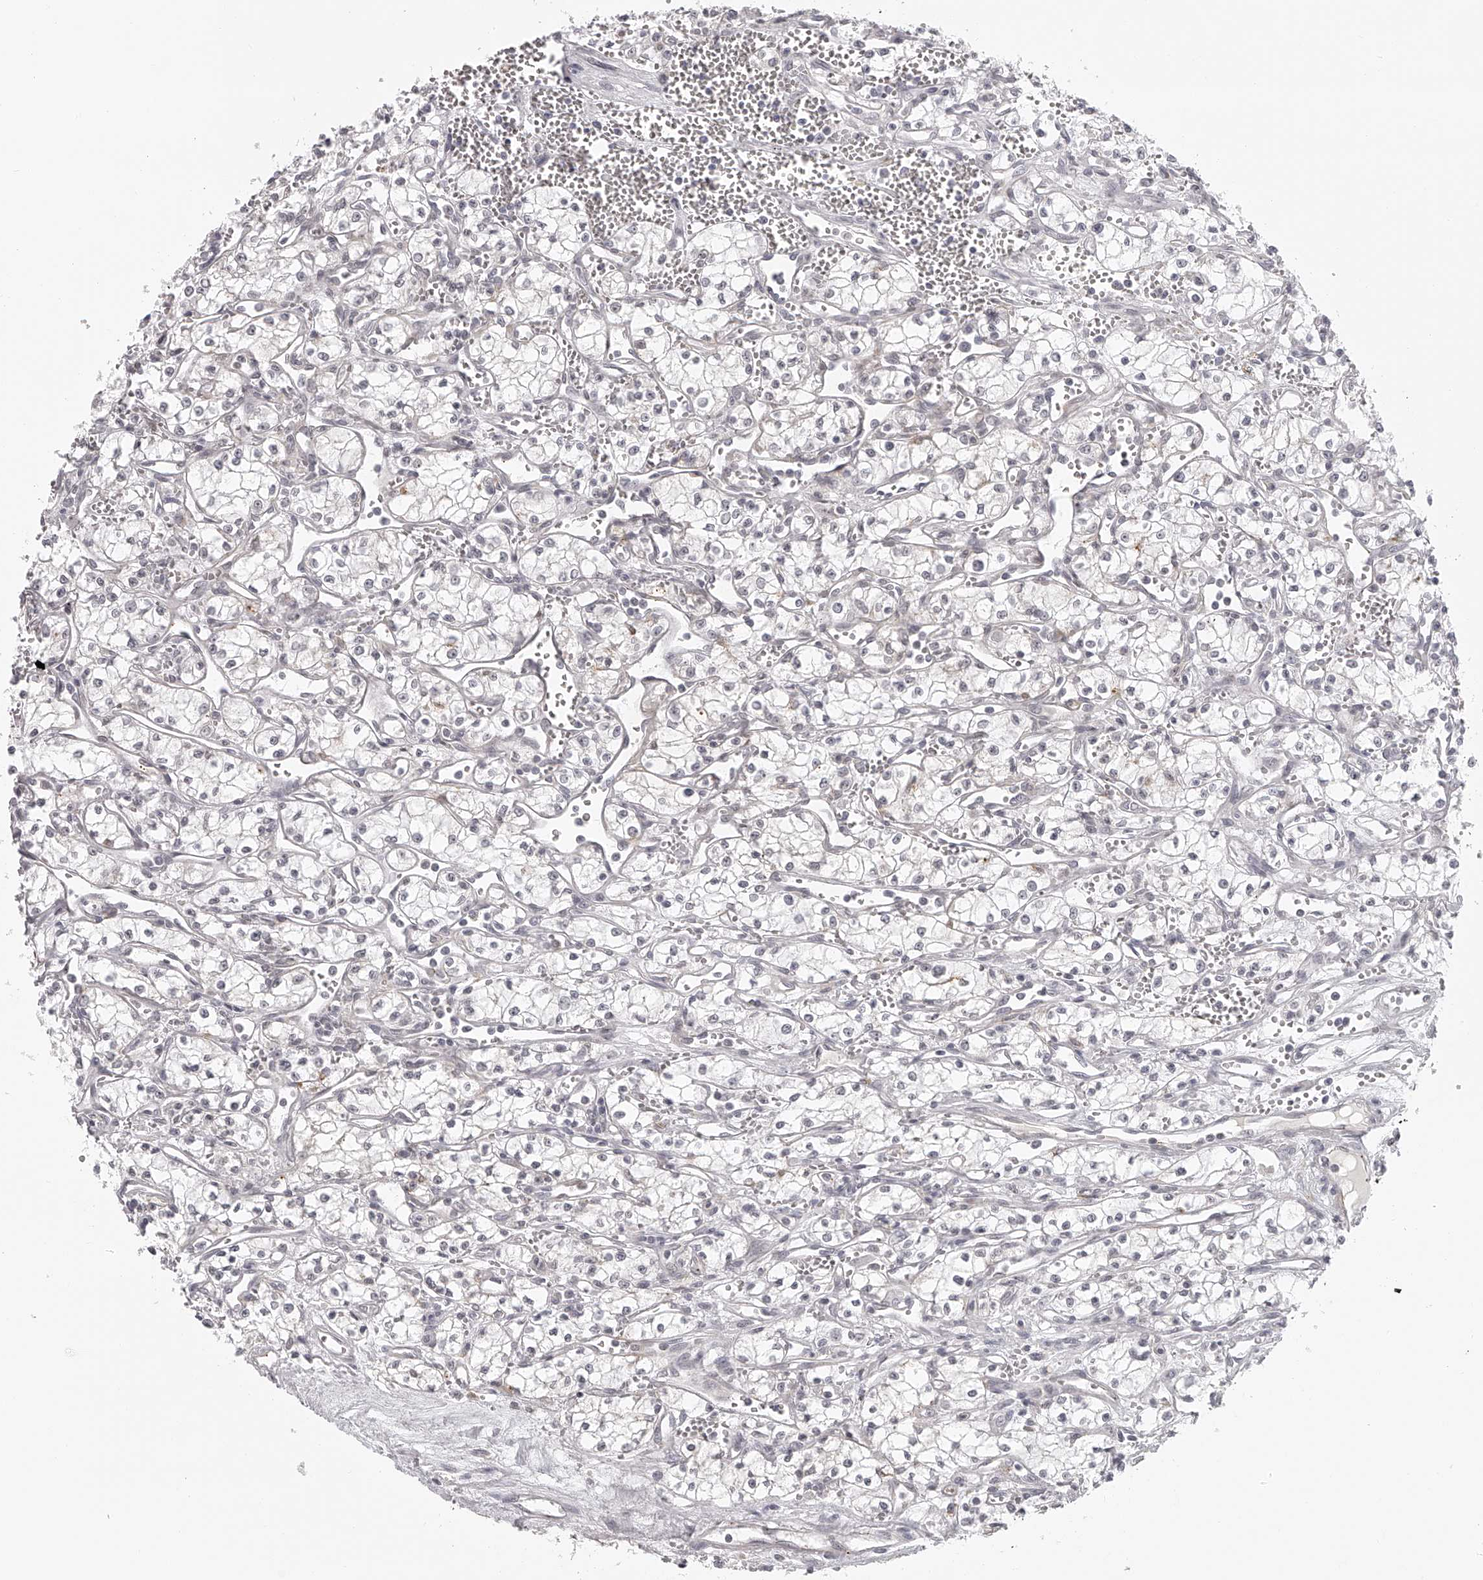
{"staining": {"intensity": "negative", "quantity": "none", "location": "none"}, "tissue": "renal cancer", "cell_type": "Tumor cells", "image_type": "cancer", "snomed": [{"axis": "morphology", "description": "Adenocarcinoma, NOS"}, {"axis": "topography", "description": "Kidney"}], "caption": "The micrograph displays no significant positivity in tumor cells of renal cancer. (DAB immunohistochemistry with hematoxylin counter stain).", "gene": "RNF220", "patient": {"sex": "male", "age": 59}}